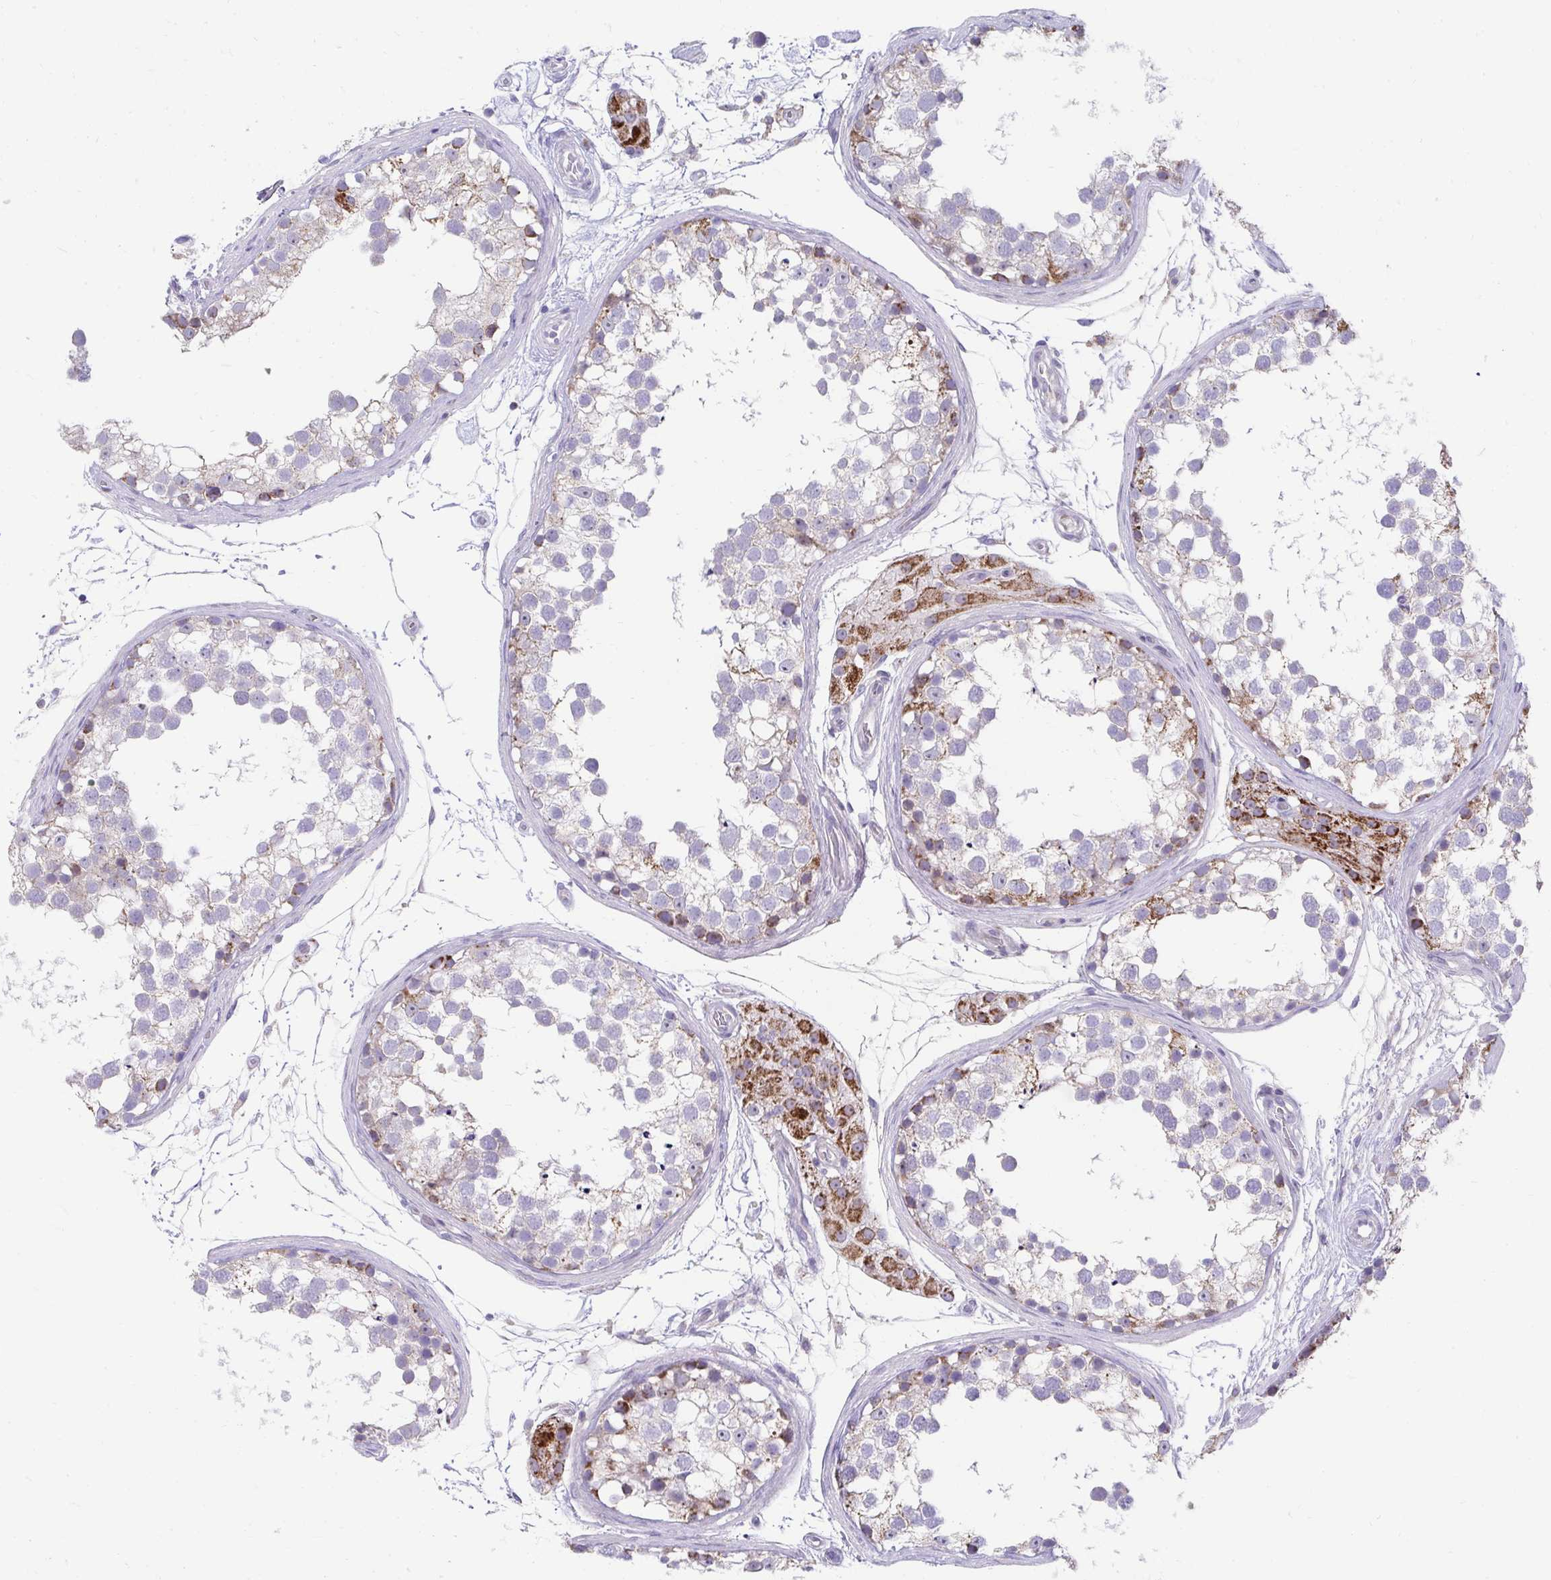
{"staining": {"intensity": "moderate", "quantity": "<25%", "location": "cytoplasmic/membranous"}, "tissue": "testis", "cell_type": "Cells in seminiferous ducts", "image_type": "normal", "snomed": [{"axis": "morphology", "description": "Normal tissue, NOS"}, {"axis": "morphology", "description": "Seminoma, NOS"}, {"axis": "topography", "description": "Testis"}], "caption": "Immunohistochemistry (IHC) image of normal testis: testis stained using immunohistochemistry (IHC) displays low levels of moderate protein expression localized specifically in the cytoplasmic/membranous of cells in seminiferous ducts, appearing as a cytoplasmic/membranous brown color.", "gene": "PRRG3", "patient": {"sex": "male", "age": 65}}